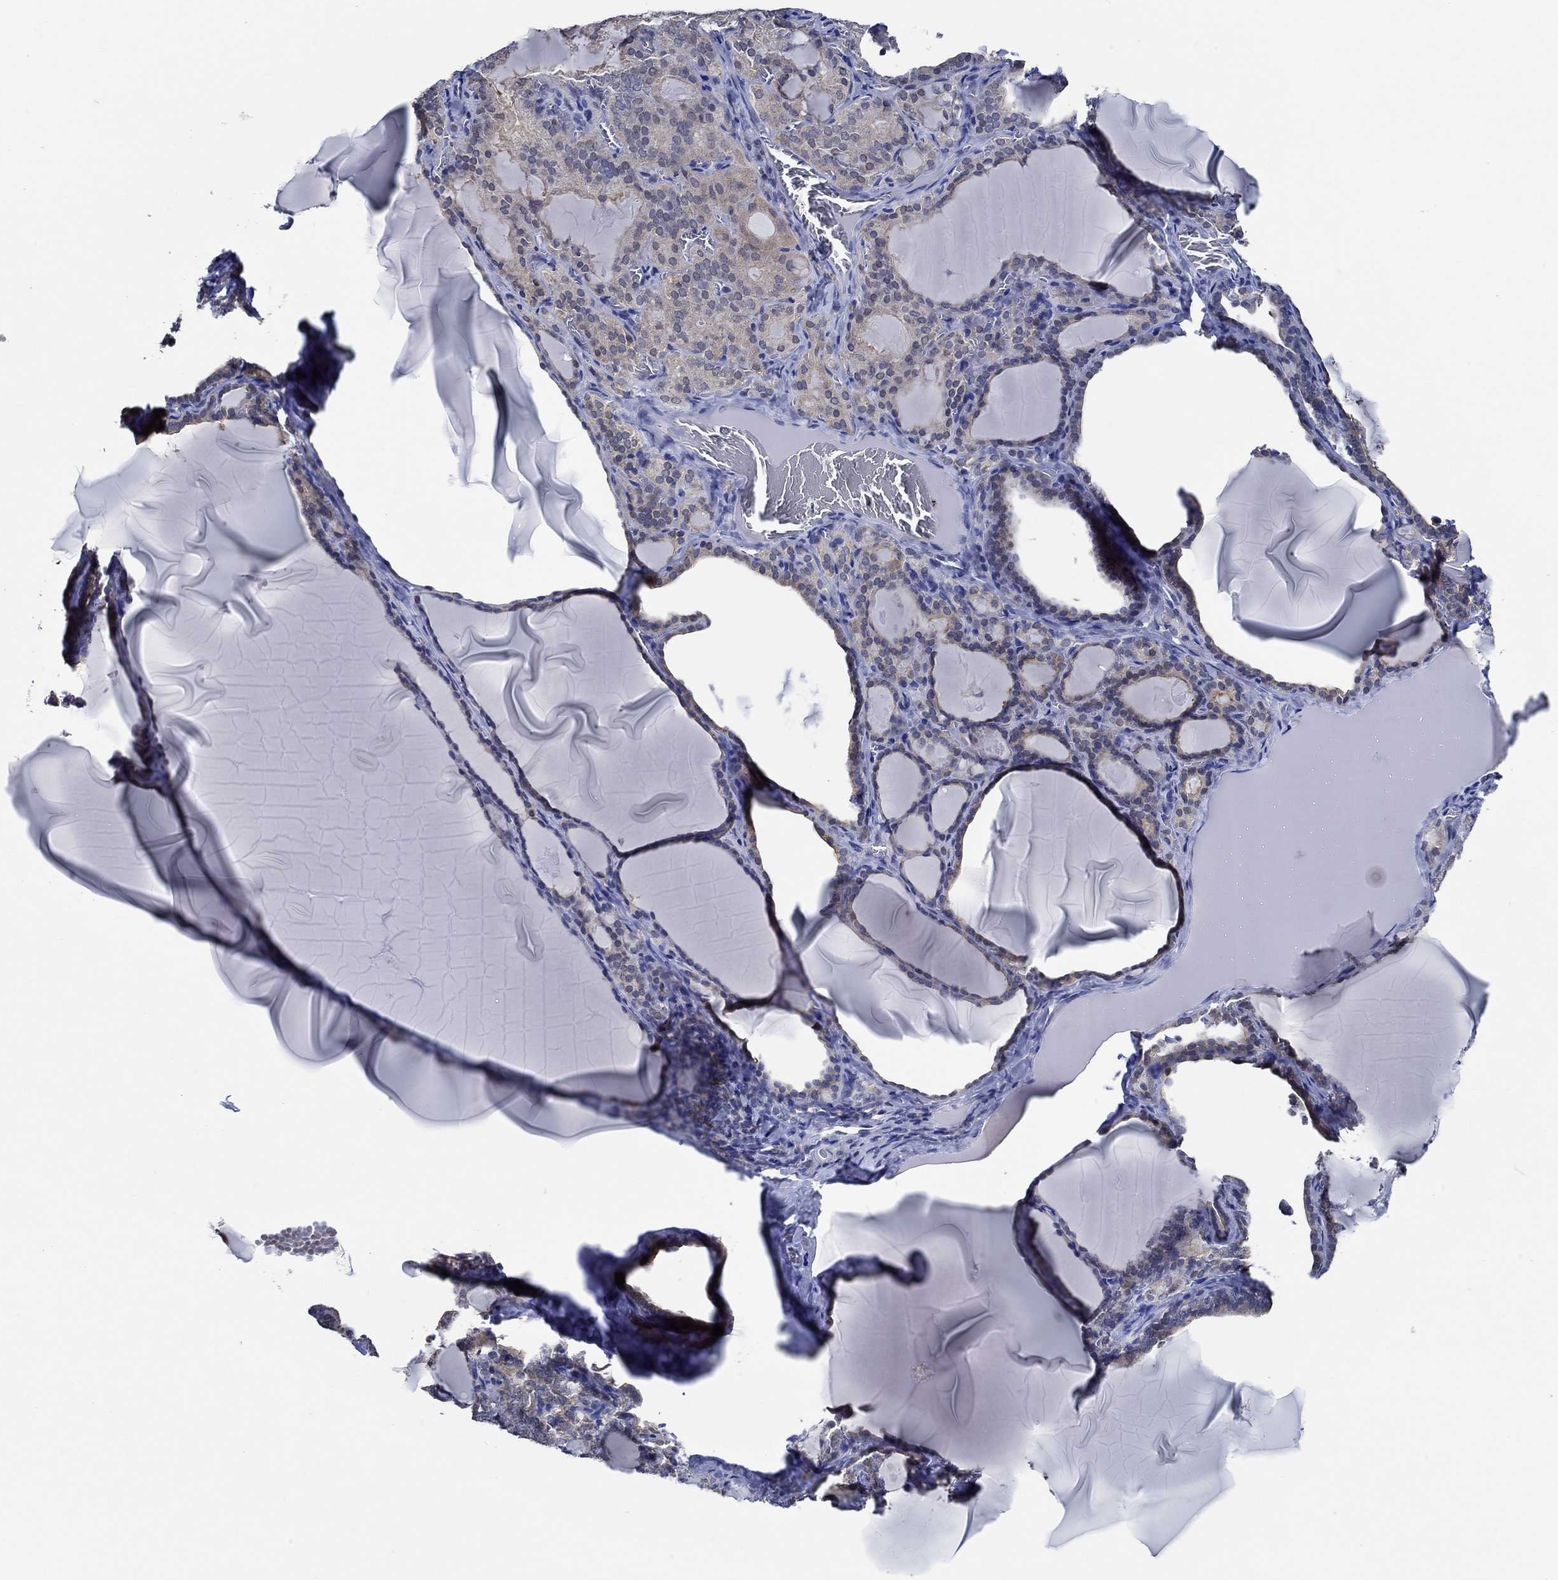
{"staining": {"intensity": "weak", "quantity": "25%-75%", "location": "cytoplasmic/membranous"}, "tissue": "thyroid gland", "cell_type": "Glandular cells", "image_type": "normal", "snomed": [{"axis": "morphology", "description": "Normal tissue, NOS"}, {"axis": "morphology", "description": "Hyperplasia, NOS"}, {"axis": "topography", "description": "Thyroid gland"}], "caption": "Immunohistochemistry (IHC) (DAB (3,3'-diaminobenzidine)) staining of benign thyroid gland reveals weak cytoplasmic/membranous protein positivity in about 25%-75% of glandular cells.", "gene": "DACT1", "patient": {"sex": "female", "age": 27}}